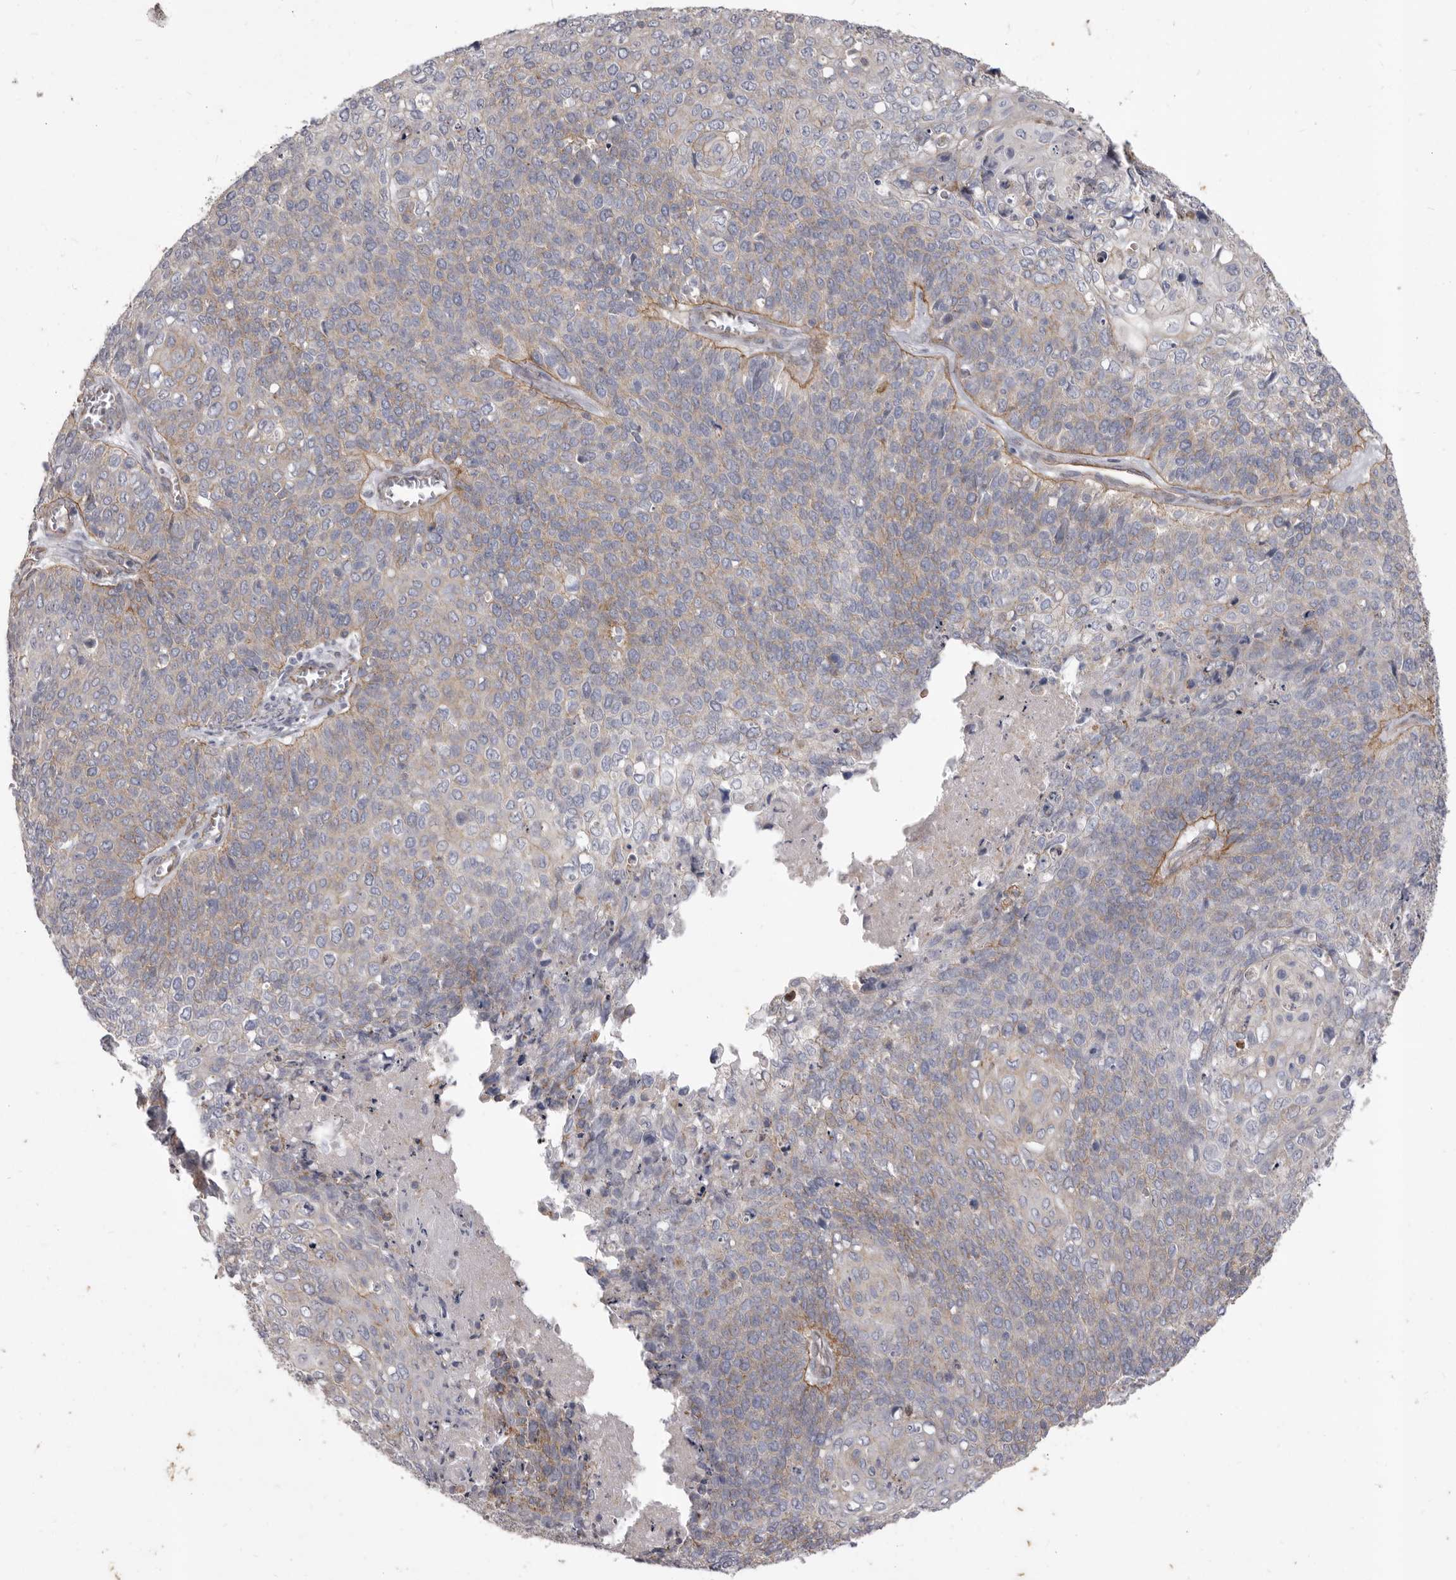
{"staining": {"intensity": "weak", "quantity": "<25%", "location": "cytoplasmic/membranous"}, "tissue": "cervical cancer", "cell_type": "Tumor cells", "image_type": "cancer", "snomed": [{"axis": "morphology", "description": "Squamous cell carcinoma, NOS"}, {"axis": "topography", "description": "Cervix"}], "caption": "Tumor cells are negative for protein expression in human squamous cell carcinoma (cervical).", "gene": "P2RX6", "patient": {"sex": "female", "age": 39}}